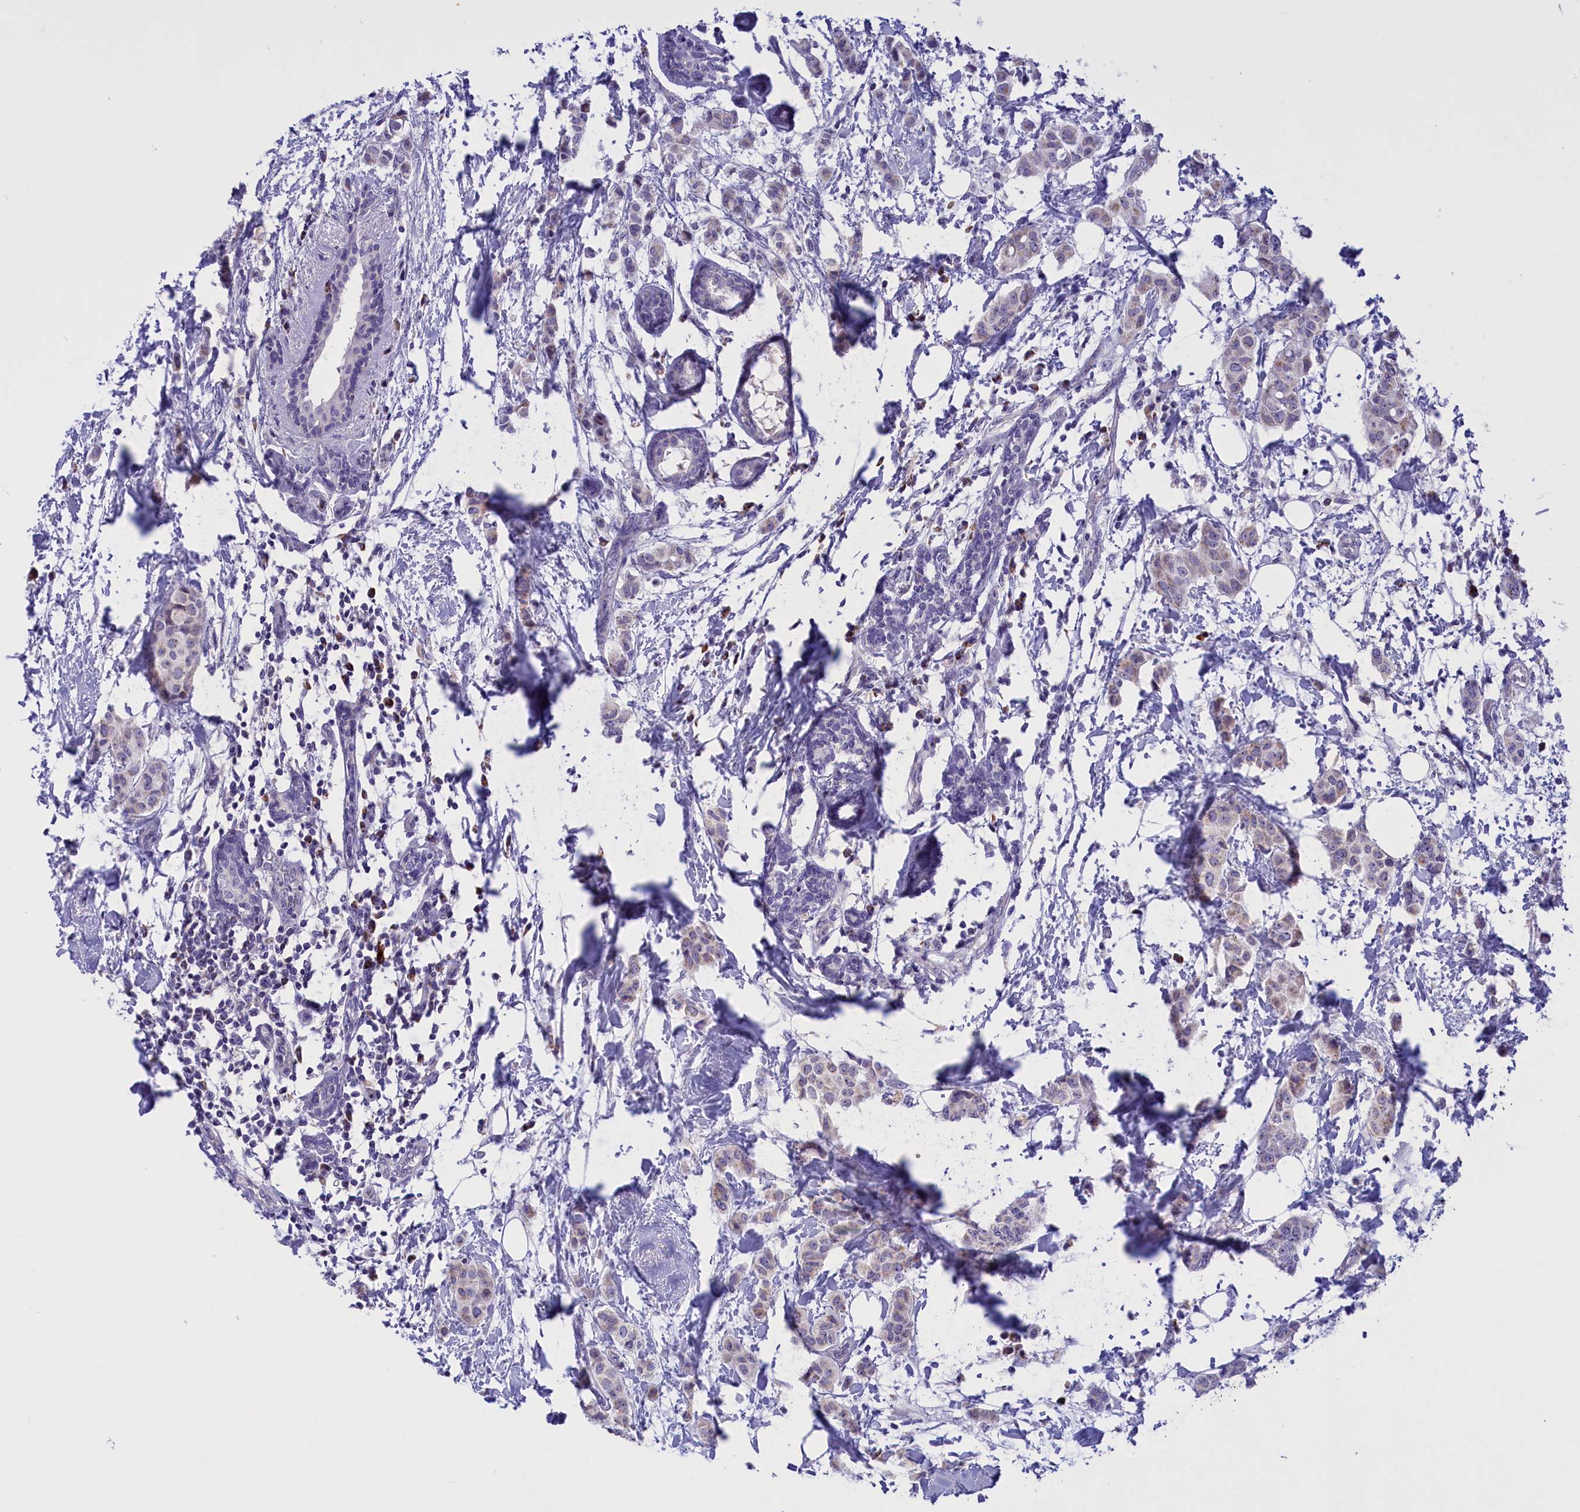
{"staining": {"intensity": "weak", "quantity": "<25%", "location": "cytoplasmic/membranous"}, "tissue": "breast cancer", "cell_type": "Tumor cells", "image_type": "cancer", "snomed": [{"axis": "morphology", "description": "Duct carcinoma"}, {"axis": "topography", "description": "Breast"}], "caption": "Immunohistochemical staining of human breast infiltrating ductal carcinoma exhibits no significant expression in tumor cells.", "gene": "FAM149B1", "patient": {"sex": "female", "age": 40}}